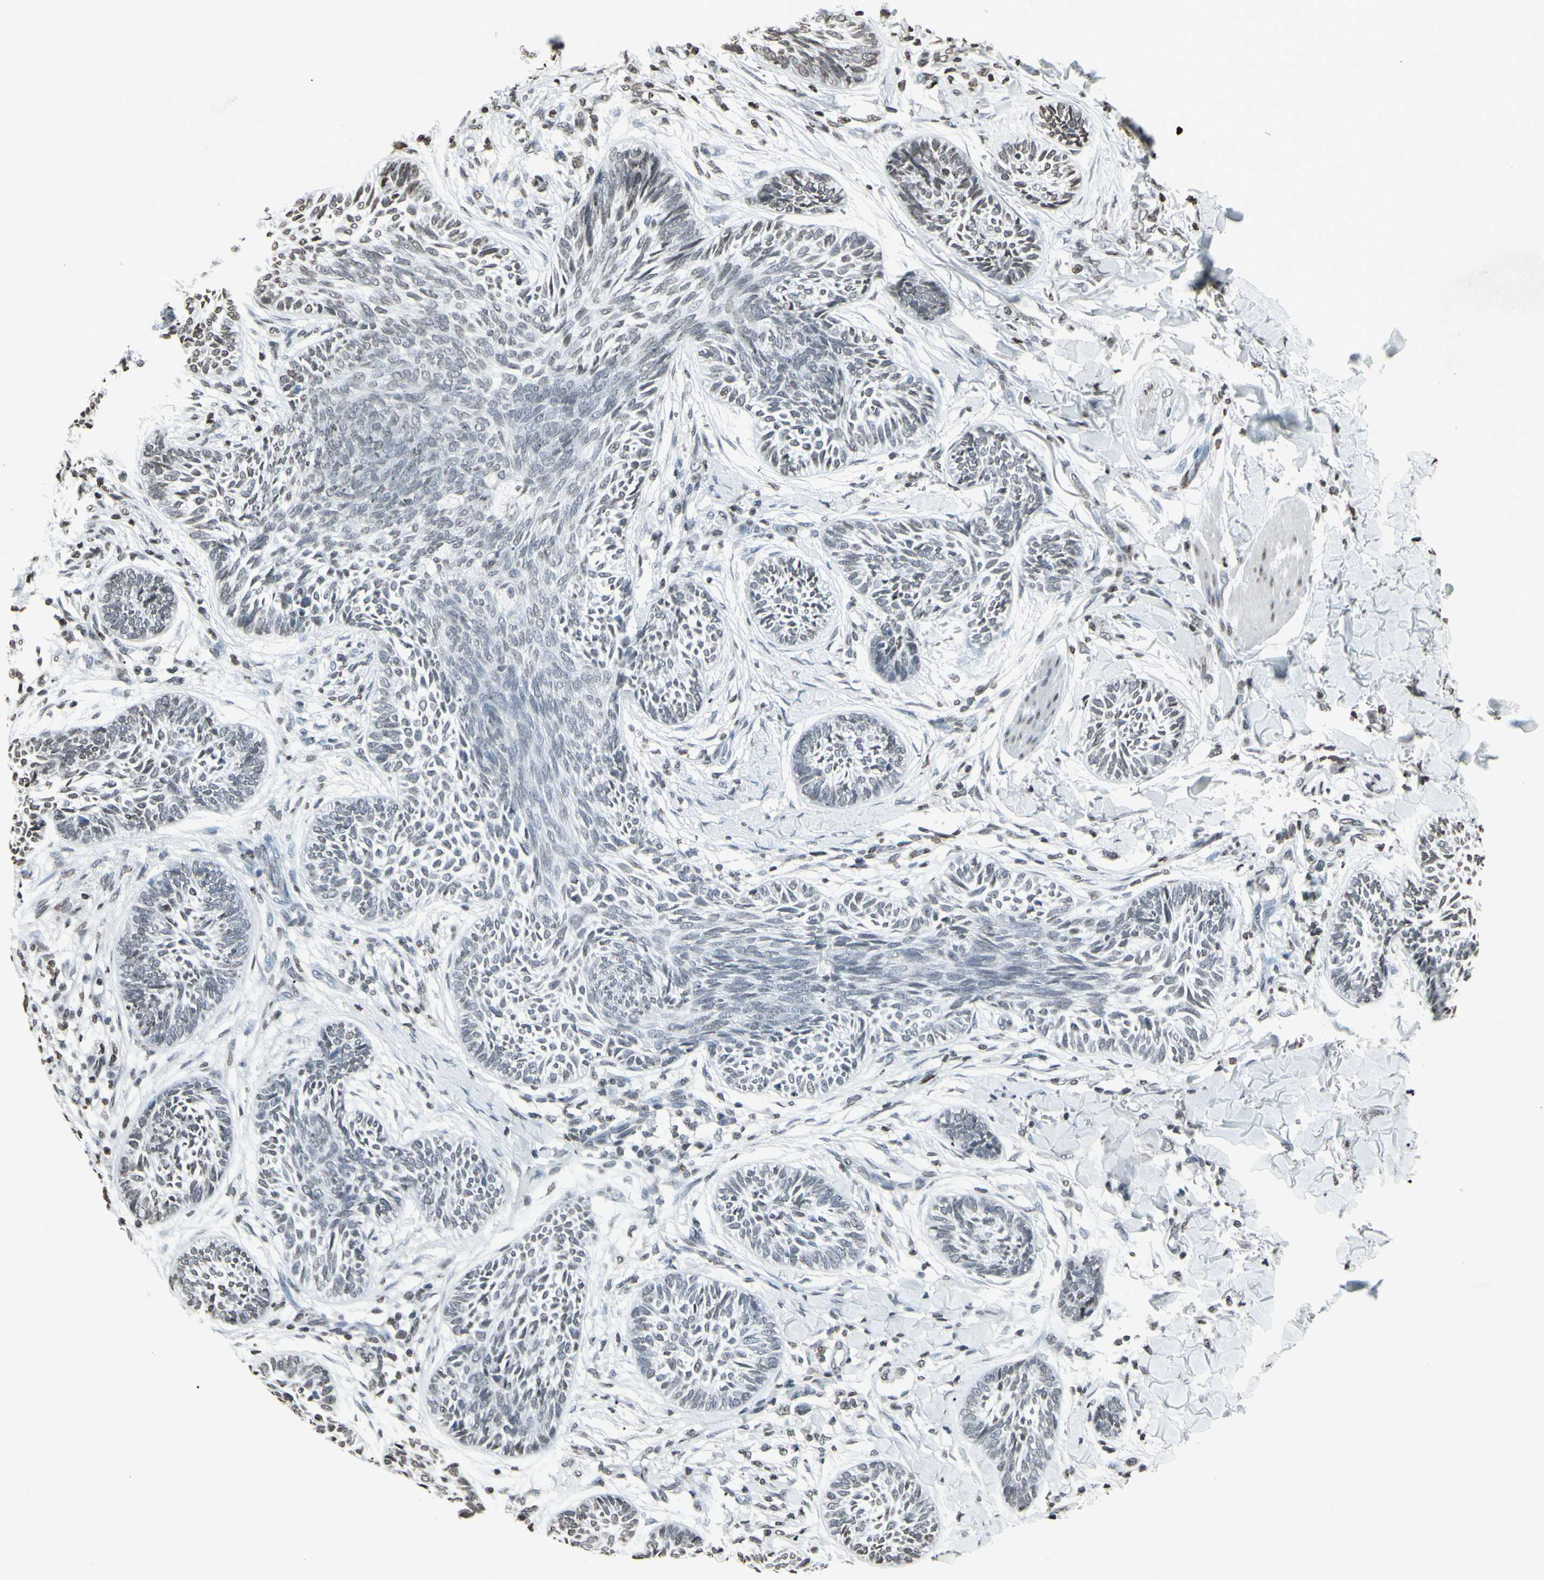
{"staining": {"intensity": "negative", "quantity": "none", "location": "none"}, "tissue": "skin cancer", "cell_type": "Tumor cells", "image_type": "cancer", "snomed": [{"axis": "morphology", "description": "Papilloma, NOS"}, {"axis": "morphology", "description": "Basal cell carcinoma"}, {"axis": "topography", "description": "Skin"}], "caption": "Immunohistochemistry image of neoplastic tissue: skin cancer (basal cell carcinoma) stained with DAB (3,3'-diaminobenzidine) demonstrates no significant protein staining in tumor cells. (IHC, brightfield microscopy, high magnification).", "gene": "CD79B", "patient": {"sex": "male", "age": 87}}